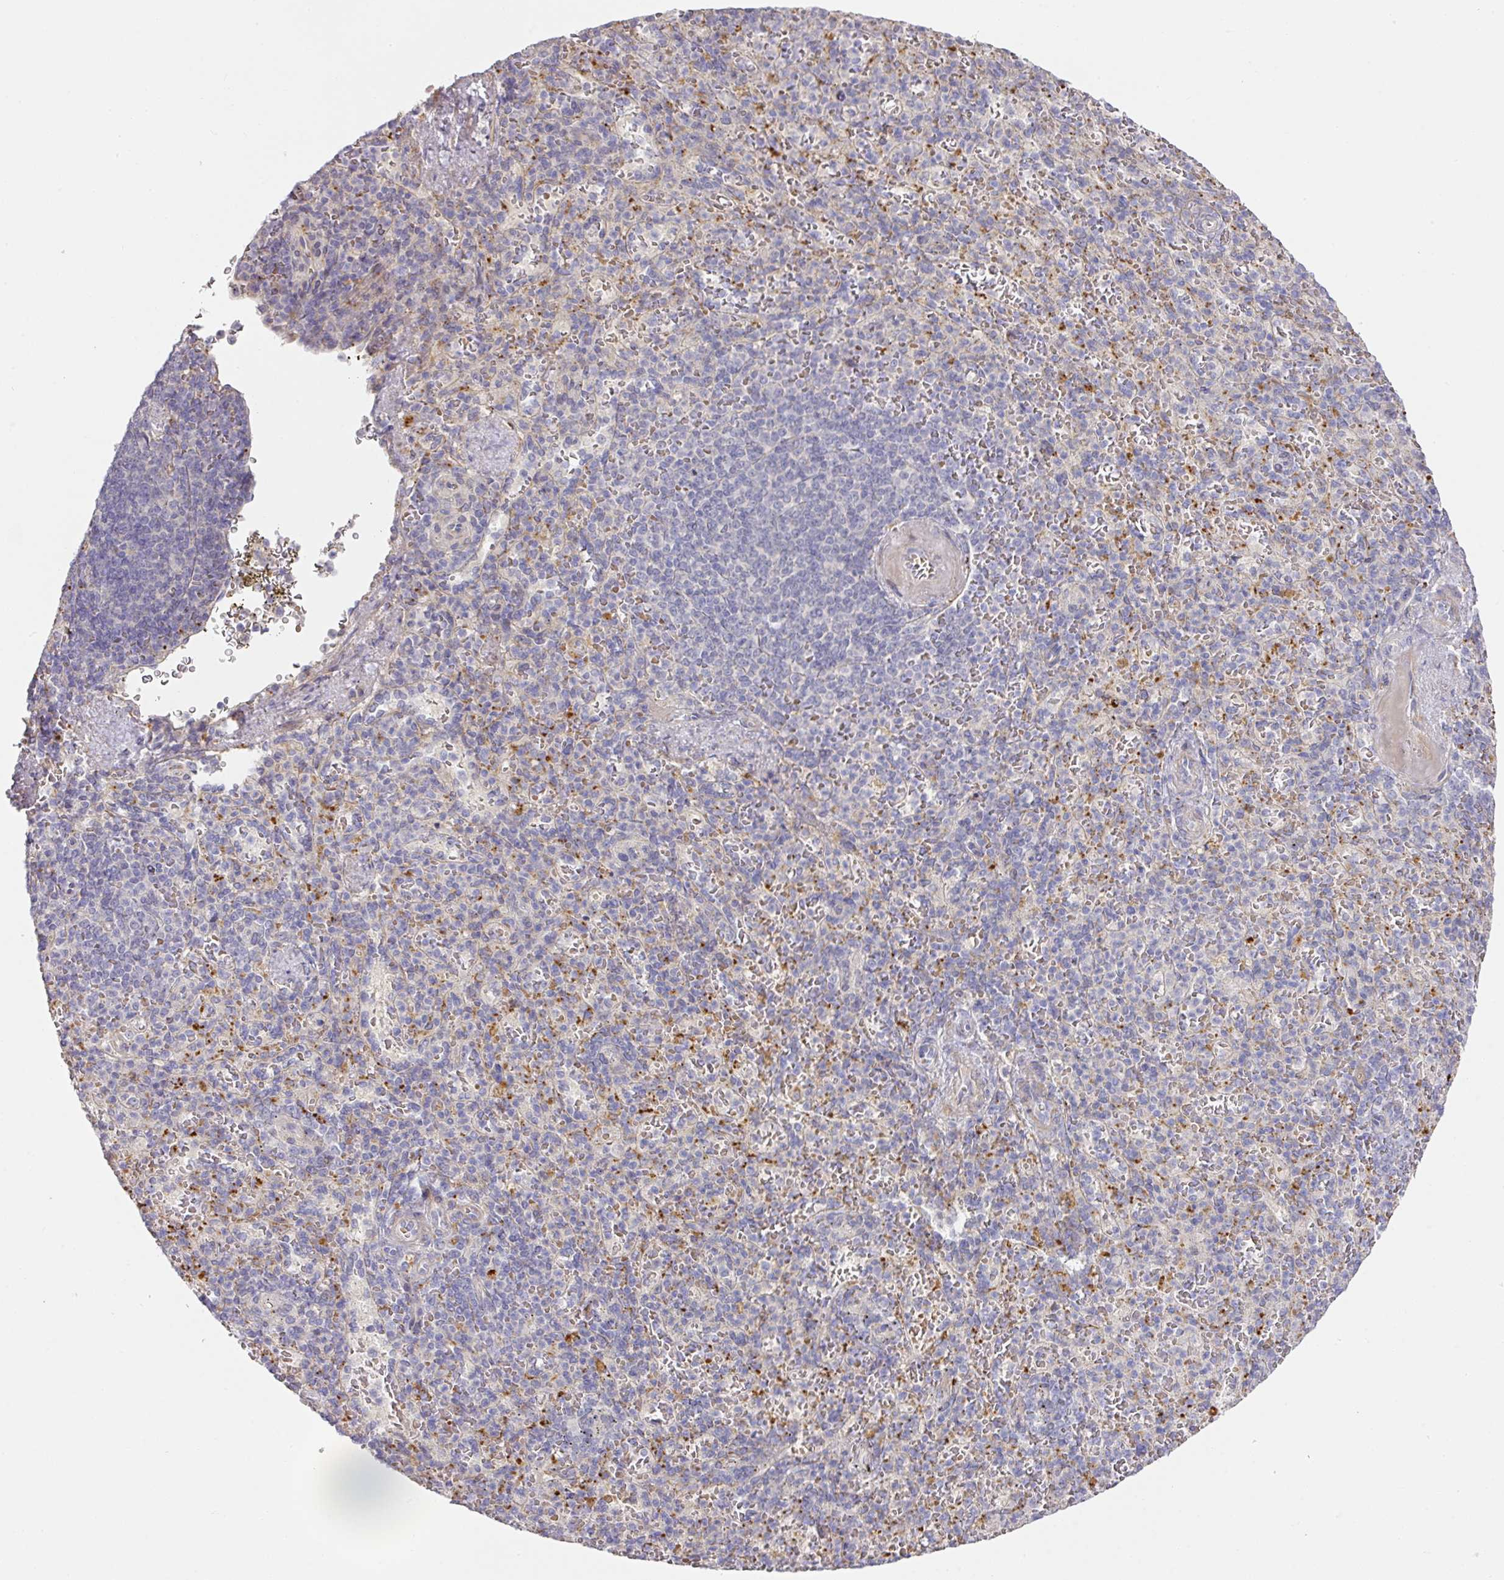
{"staining": {"intensity": "negative", "quantity": "none", "location": "none"}, "tissue": "spleen", "cell_type": "Cells in red pulp", "image_type": "normal", "snomed": [{"axis": "morphology", "description": "Normal tissue, NOS"}, {"axis": "topography", "description": "Spleen"}], "caption": "DAB (3,3'-diaminobenzidine) immunohistochemical staining of benign spleen shows no significant positivity in cells in red pulp.", "gene": "TARM1", "patient": {"sex": "female", "age": 74}}